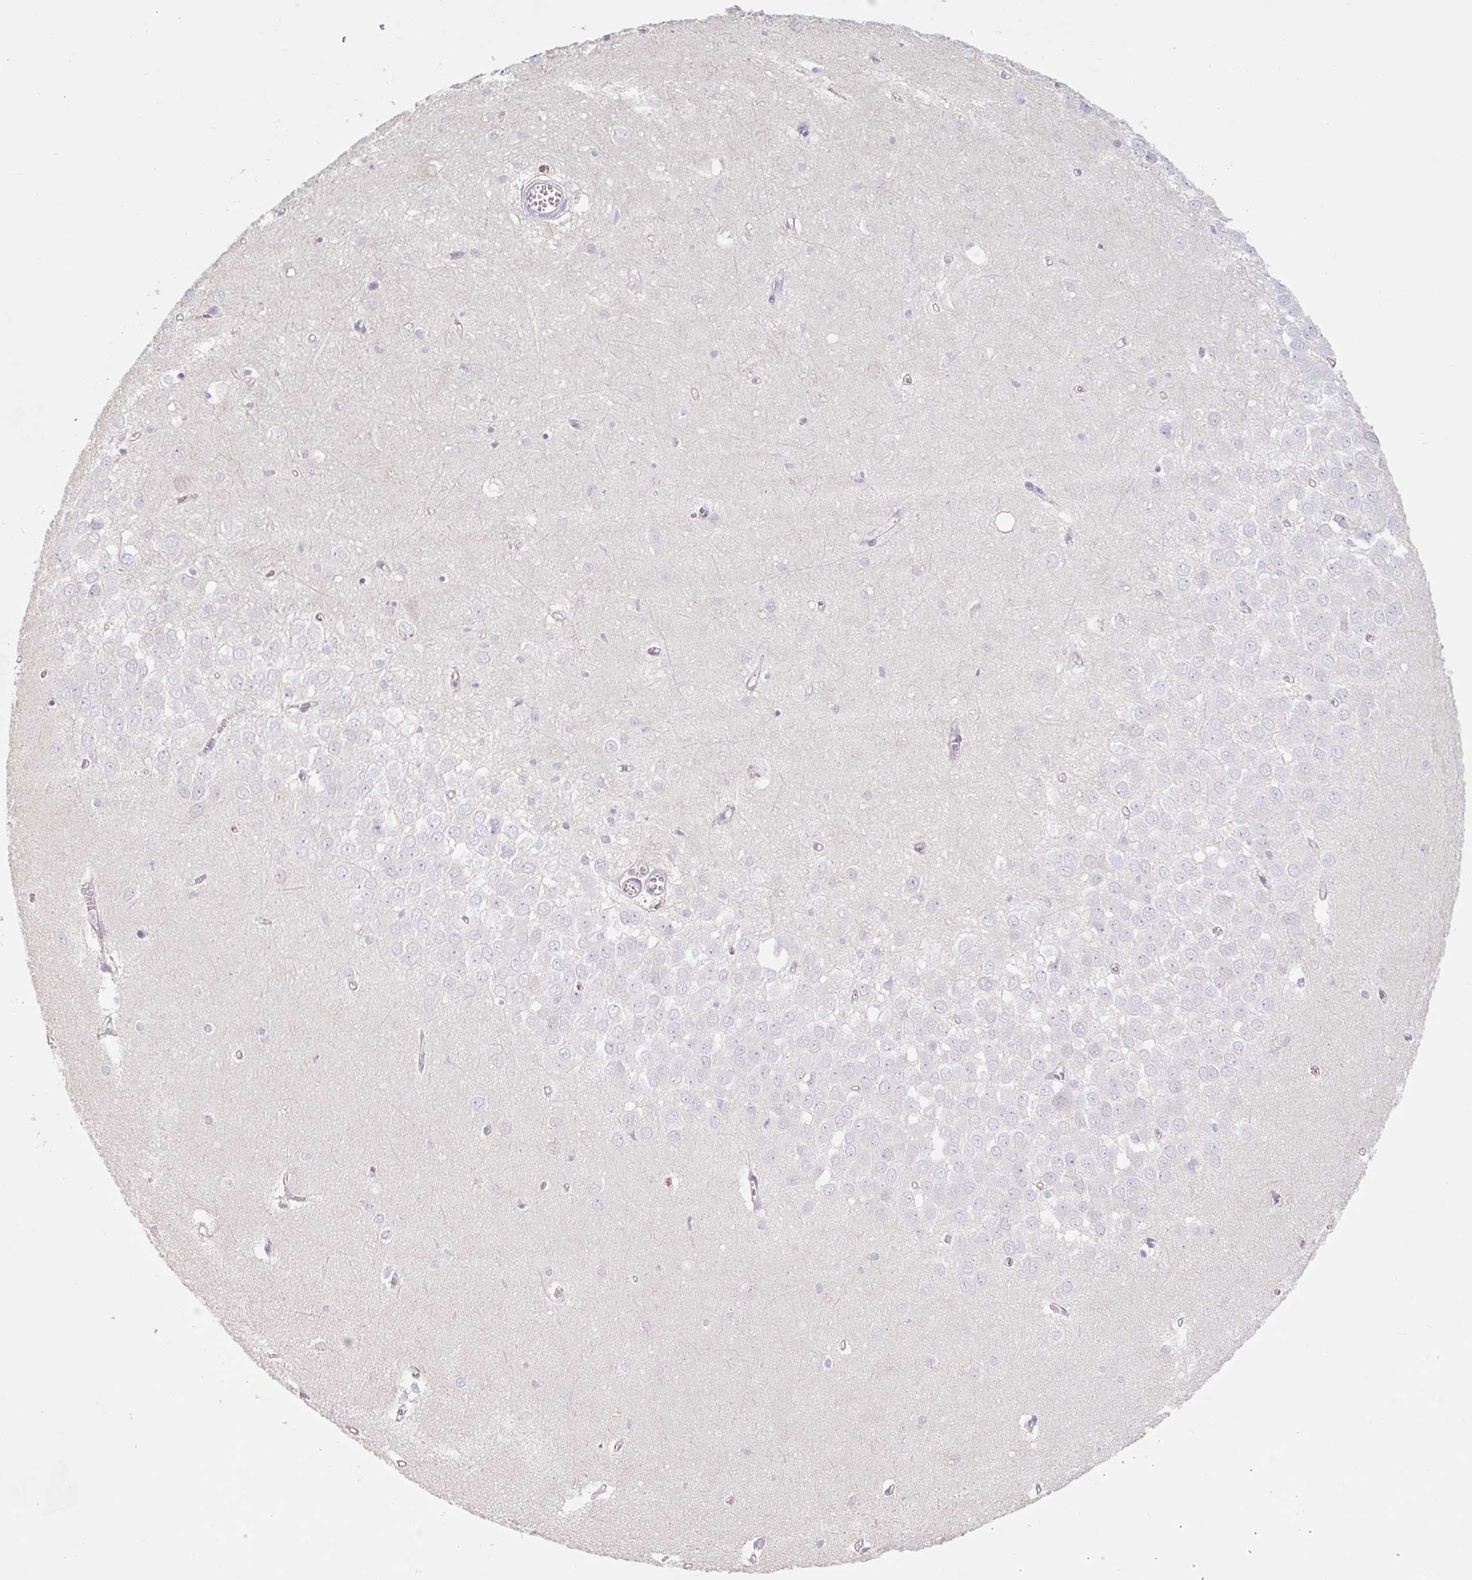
{"staining": {"intensity": "negative", "quantity": "none", "location": "none"}, "tissue": "hippocampus", "cell_type": "Glial cells", "image_type": "normal", "snomed": [{"axis": "morphology", "description": "Normal tissue, NOS"}, {"axis": "topography", "description": "Hippocampus"}], "caption": "DAB (3,3'-diaminobenzidine) immunohistochemical staining of unremarkable hippocampus demonstrates no significant expression in glial cells.", "gene": "MIA2", "patient": {"sex": "female", "age": 64}}